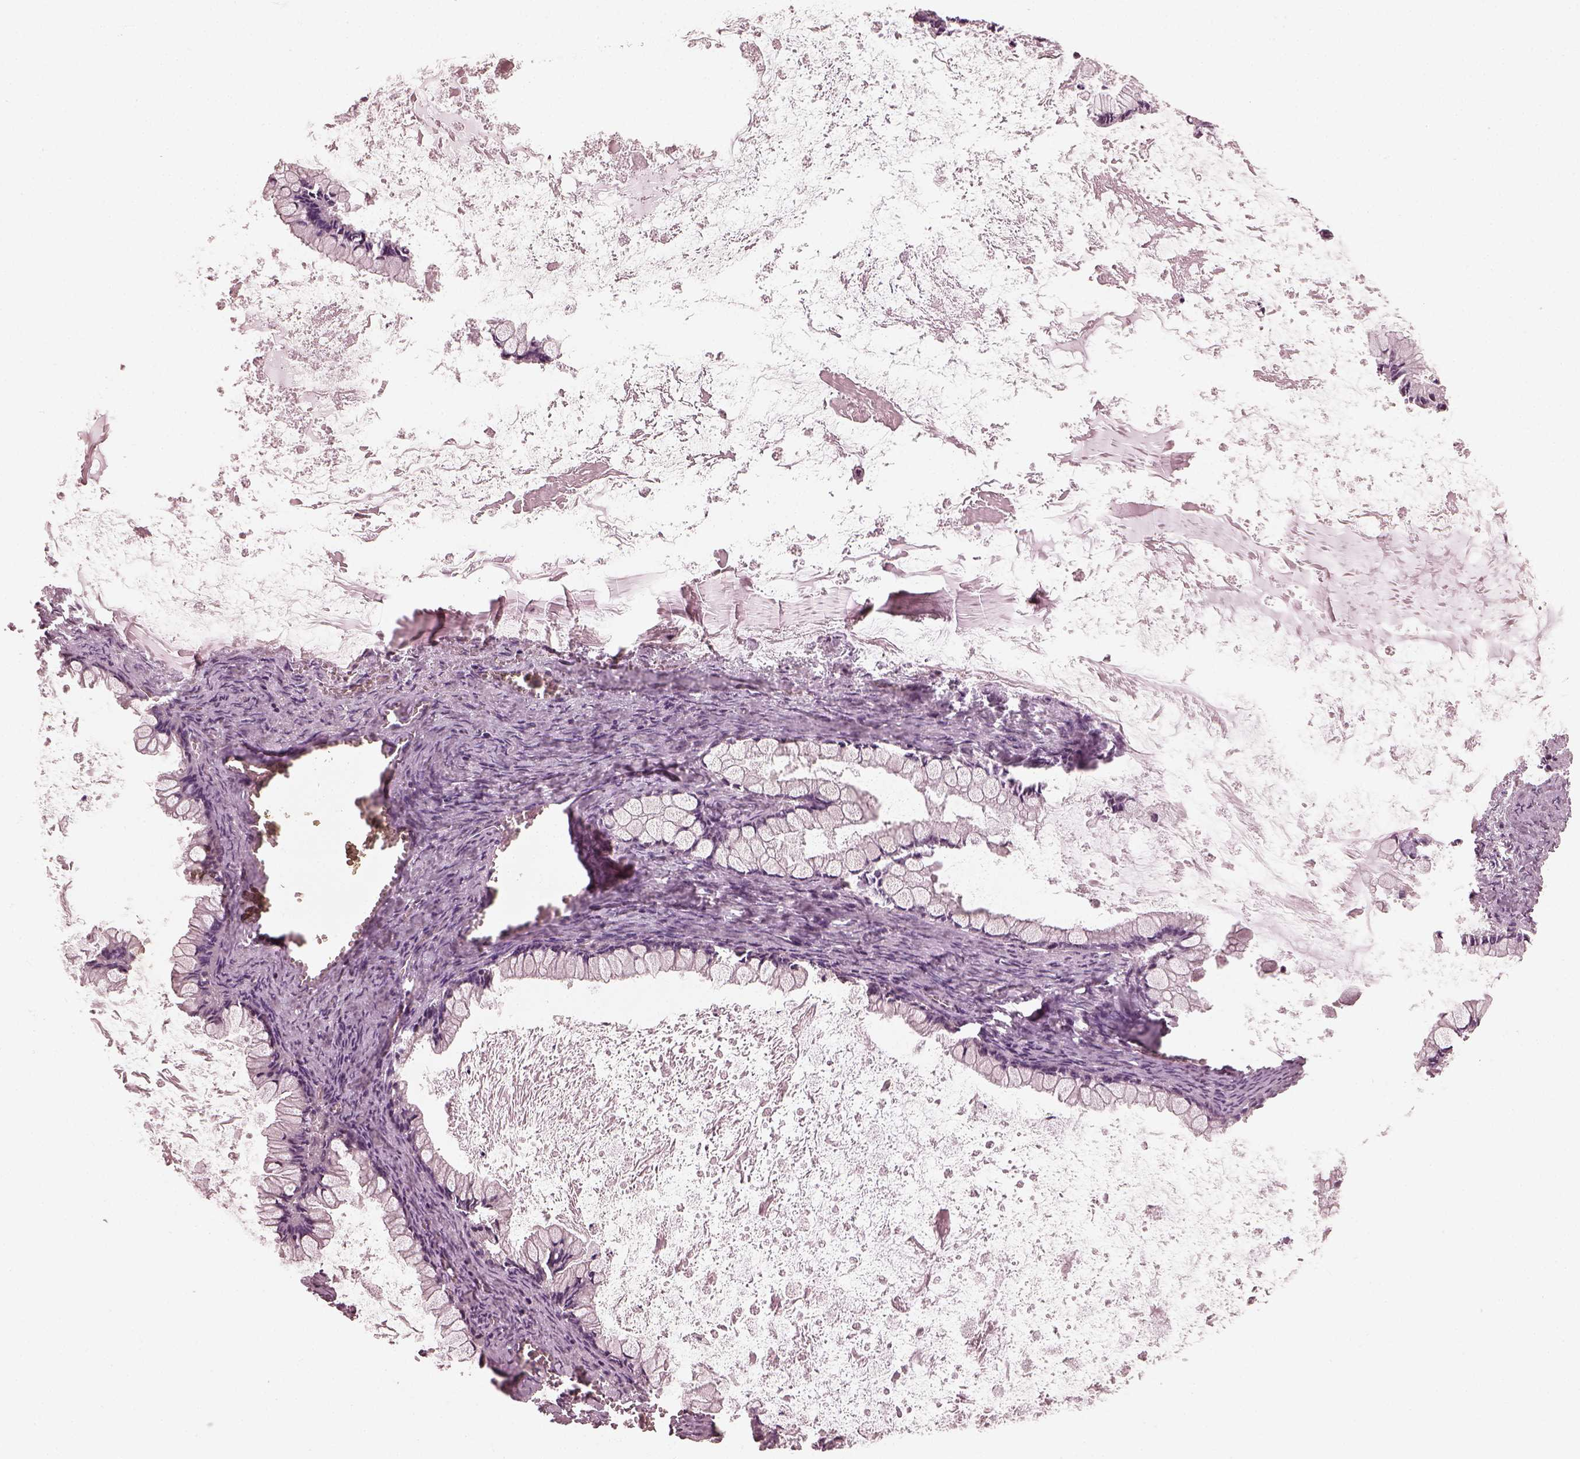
{"staining": {"intensity": "negative", "quantity": "none", "location": "none"}, "tissue": "ovarian cancer", "cell_type": "Tumor cells", "image_type": "cancer", "snomed": [{"axis": "morphology", "description": "Cystadenocarcinoma, mucinous, NOS"}, {"axis": "topography", "description": "Ovary"}], "caption": "The image shows no significant staining in tumor cells of ovarian cancer.", "gene": "OPTC", "patient": {"sex": "female", "age": 67}}